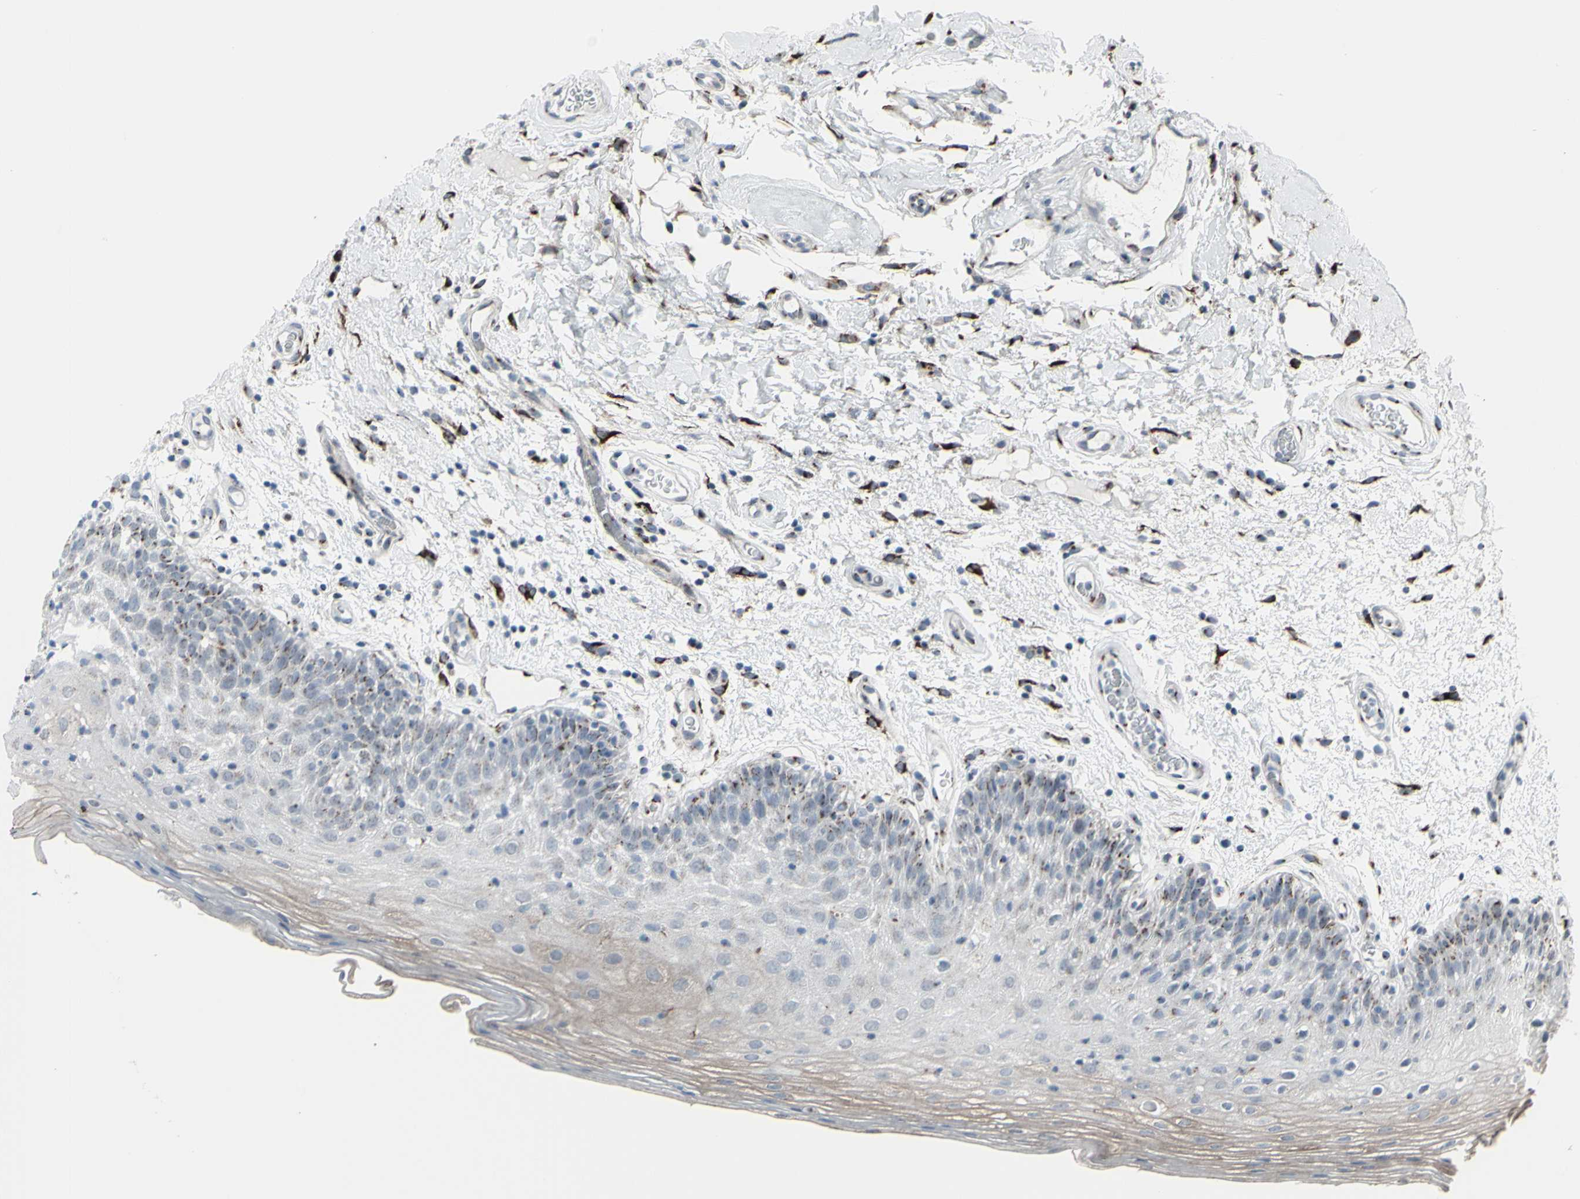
{"staining": {"intensity": "moderate", "quantity": "25%-75%", "location": "cytoplasmic/membranous"}, "tissue": "oral mucosa", "cell_type": "Squamous epithelial cells", "image_type": "normal", "snomed": [{"axis": "morphology", "description": "Normal tissue, NOS"}, {"axis": "morphology", "description": "Squamous cell carcinoma, NOS"}, {"axis": "topography", "description": "Skeletal muscle"}, {"axis": "topography", "description": "Oral tissue"}, {"axis": "topography", "description": "Head-Neck"}], "caption": "IHC staining of unremarkable oral mucosa, which displays medium levels of moderate cytoplasmic/membranous staining in approximately 25%-75% of squamous epithelial cells indicating moderate cytoplasmic/membranous protein positivity. The staining was performed using DAB (brown) for protein detection and nuclei were counterstained in hematoxylin (blue).", "gene": "GLG1", "patient": {"sex": "male", "age": 71}}